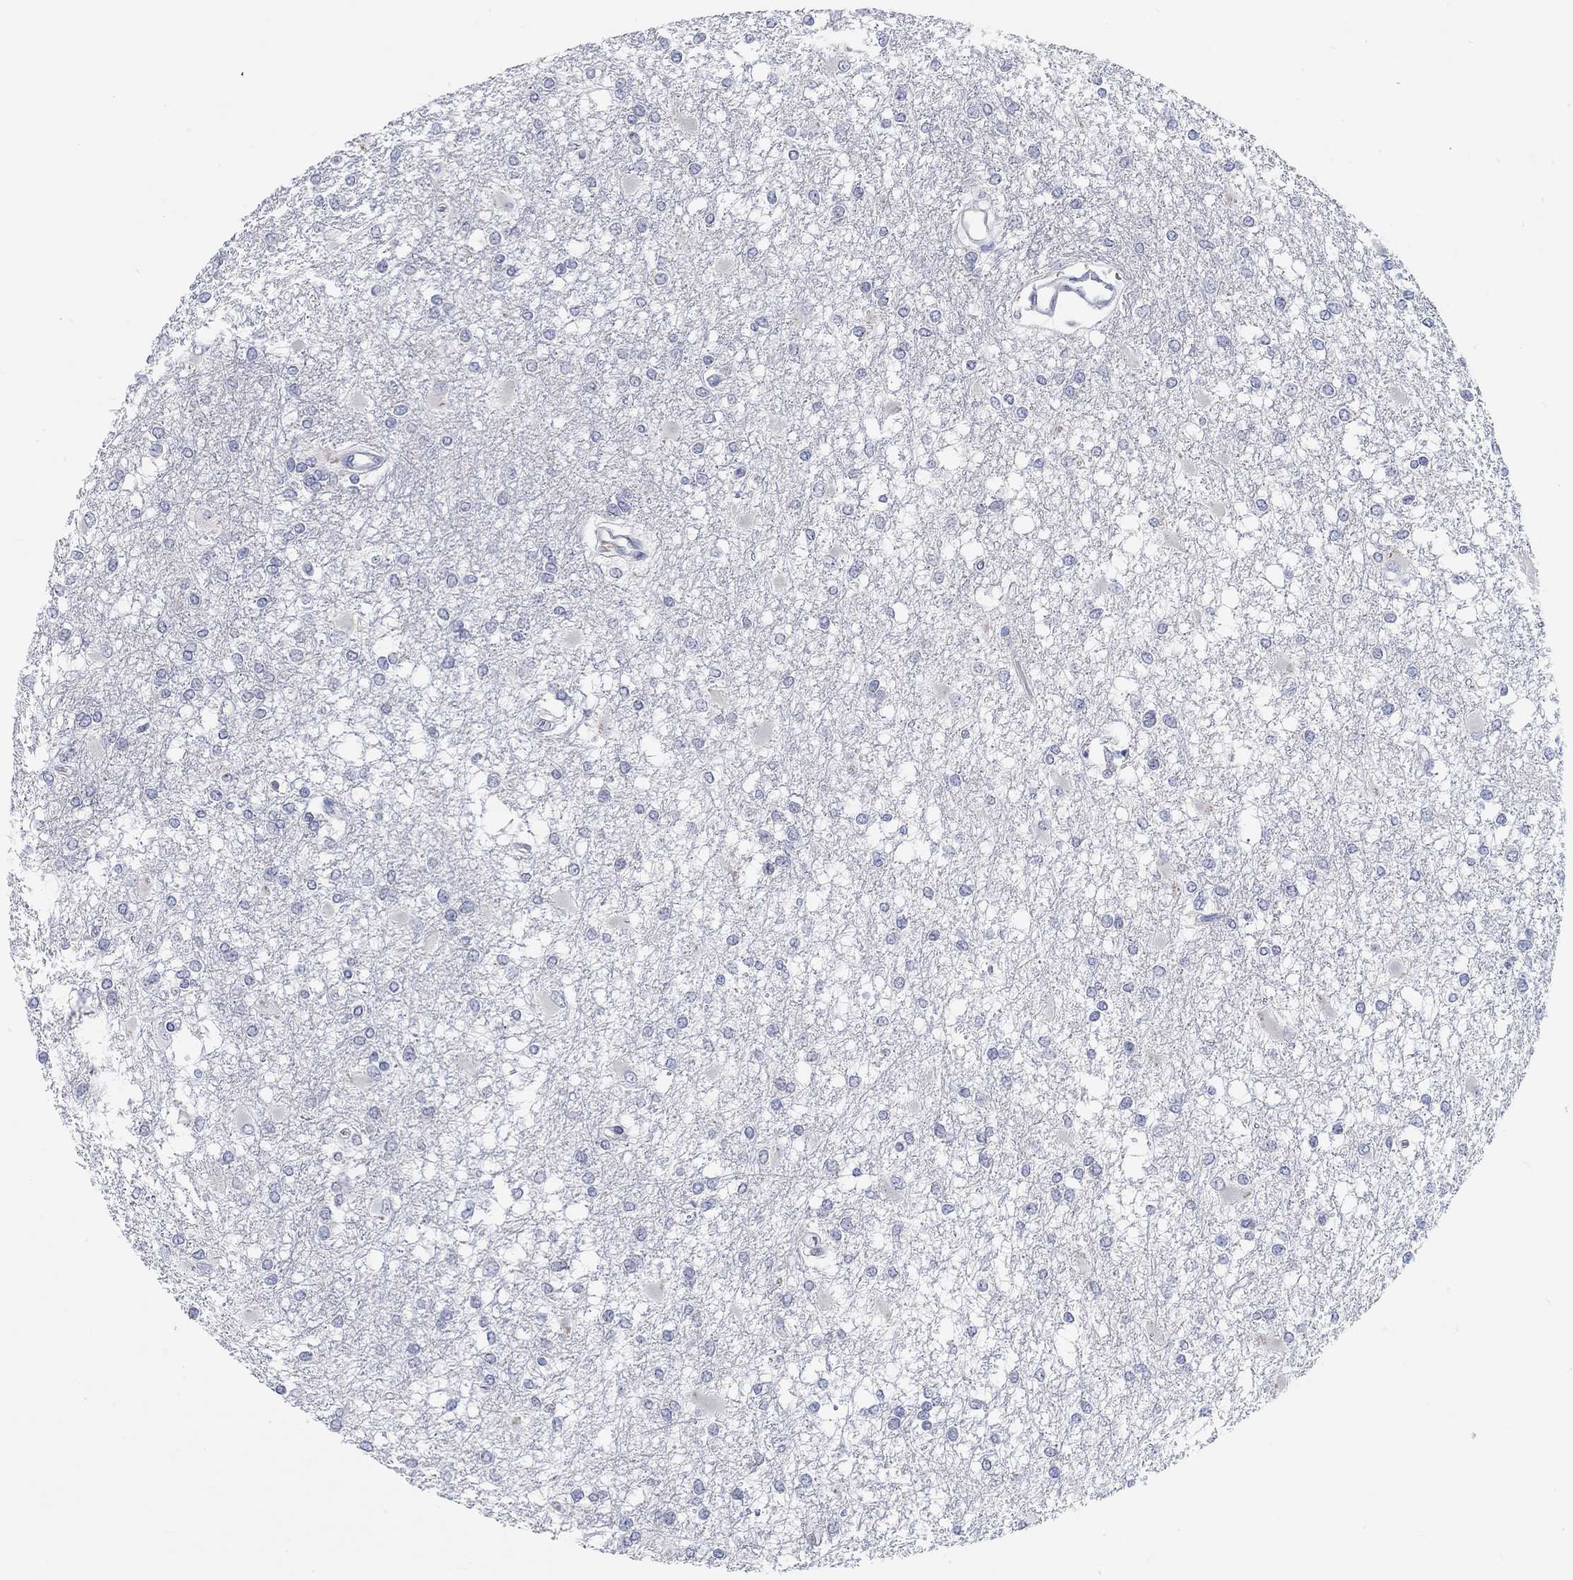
{"staining": {"intensity": "negative", "quantity": "none", "location": "none"}, "tissue": "glioma", "cell_type": "Tumor cells", "image_type": "cancer", "snomed": [{"axis": "morphology", "description": "Glioma, malignant, High grade"}, {"axis": "topography", "description": "Cerebral cortex"}], "caption": "An image of malignant glioma (high-grade) stained for a protein demonstrates no brown staining in tumor cells.", "gene": "ATP6V1E2", "patient": {"sex": "male", "age": 79}}